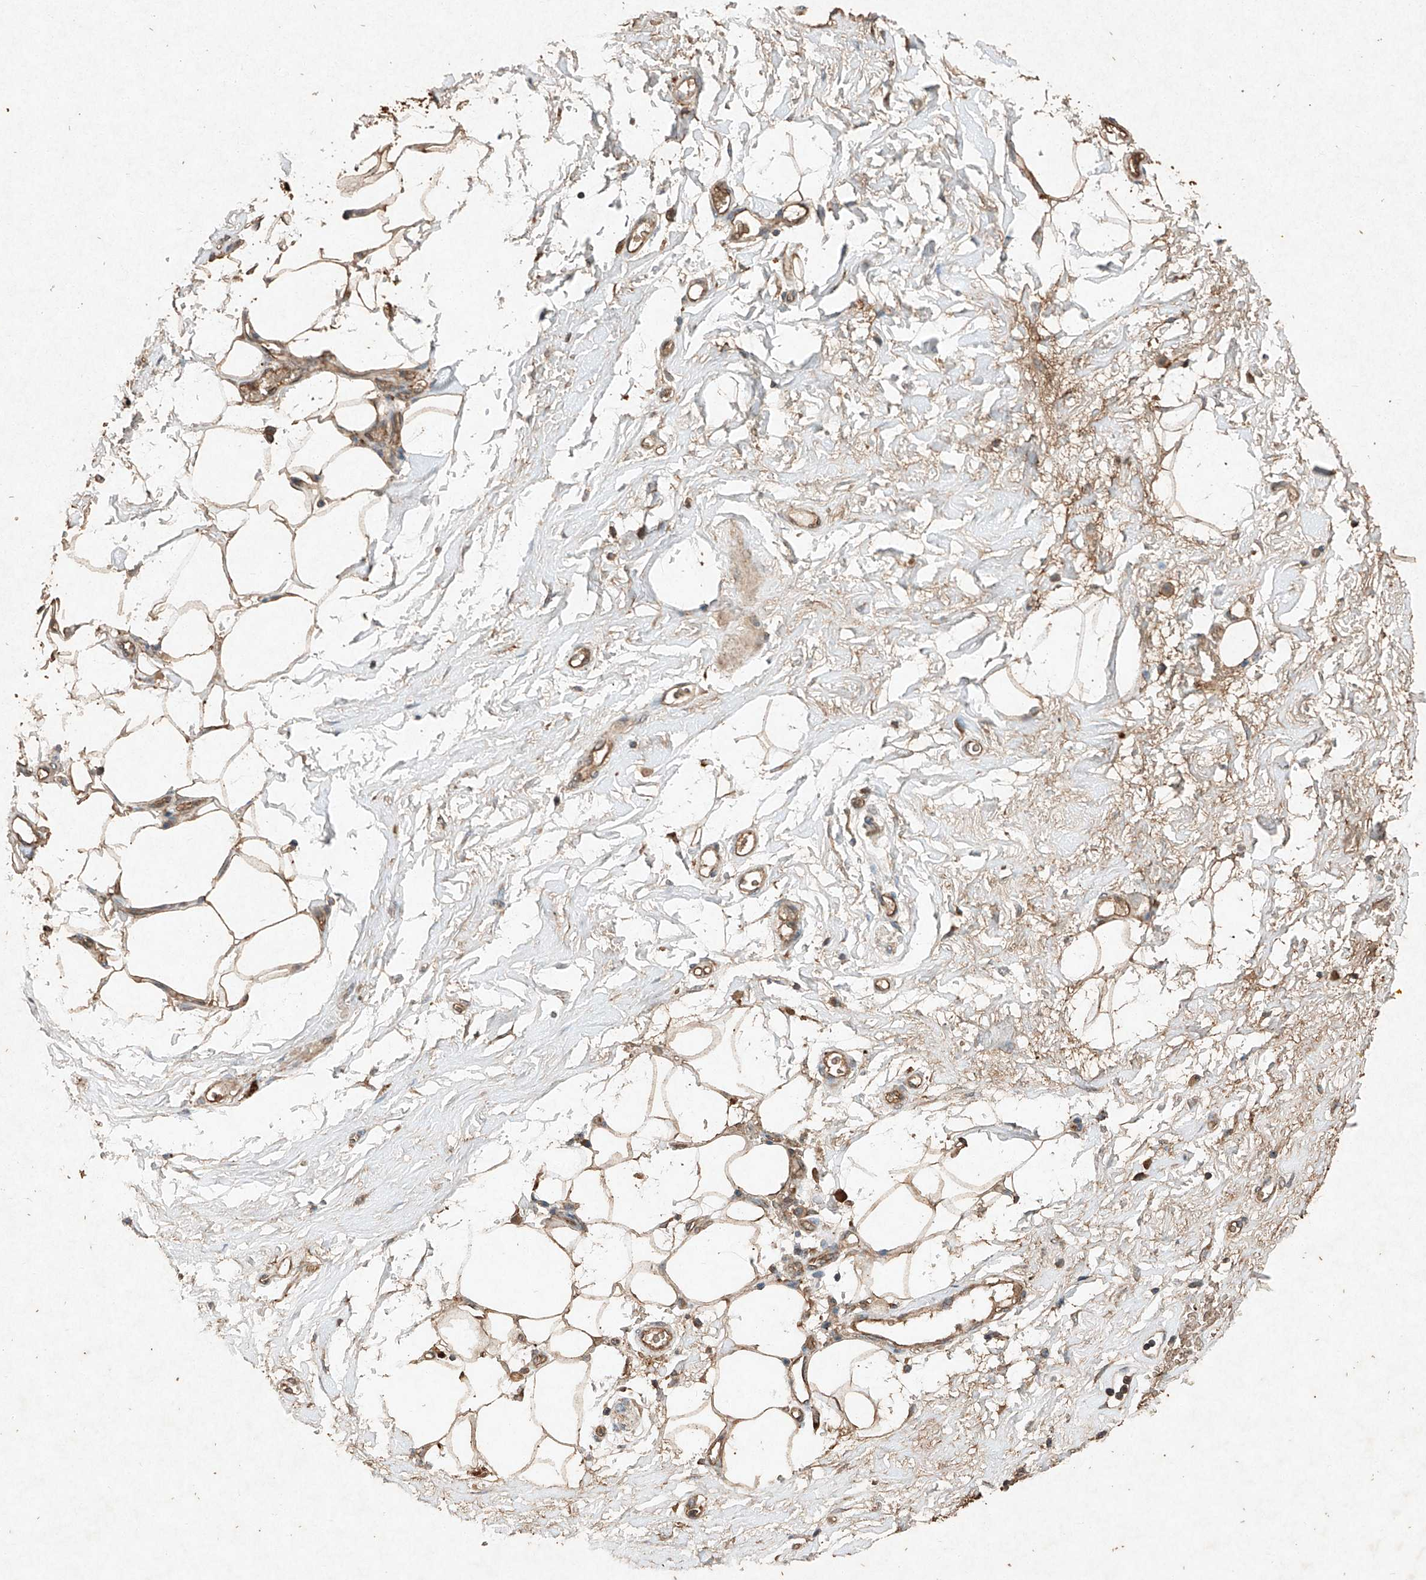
{"staining": {"intensity": "moderate", "quantity": ">75%", "location": "cytoplasmic/membranous"}, "tissue": "adipose tissue", "cell_type": "Adipocytes", "image_type": "normal", "snomed": [{"axis": "morphology", "description": "Normal tissue, NOS"}, {"axis": "morphology", "description": "Adenocarcinoma, NOS"}, {"axis": "topography", "description": "Pancreas"}, {"axis": "topography", "description": "Peripheral nerve tissue"}], "caption": "Immunohistochemical staining of benign human adipose tissue displays medium levels of moderate cytoplasmic/membranous positivity in about >75% of adipocytes.", "gene": "STK3", "patient": {"sex": "male", "age": 59}}